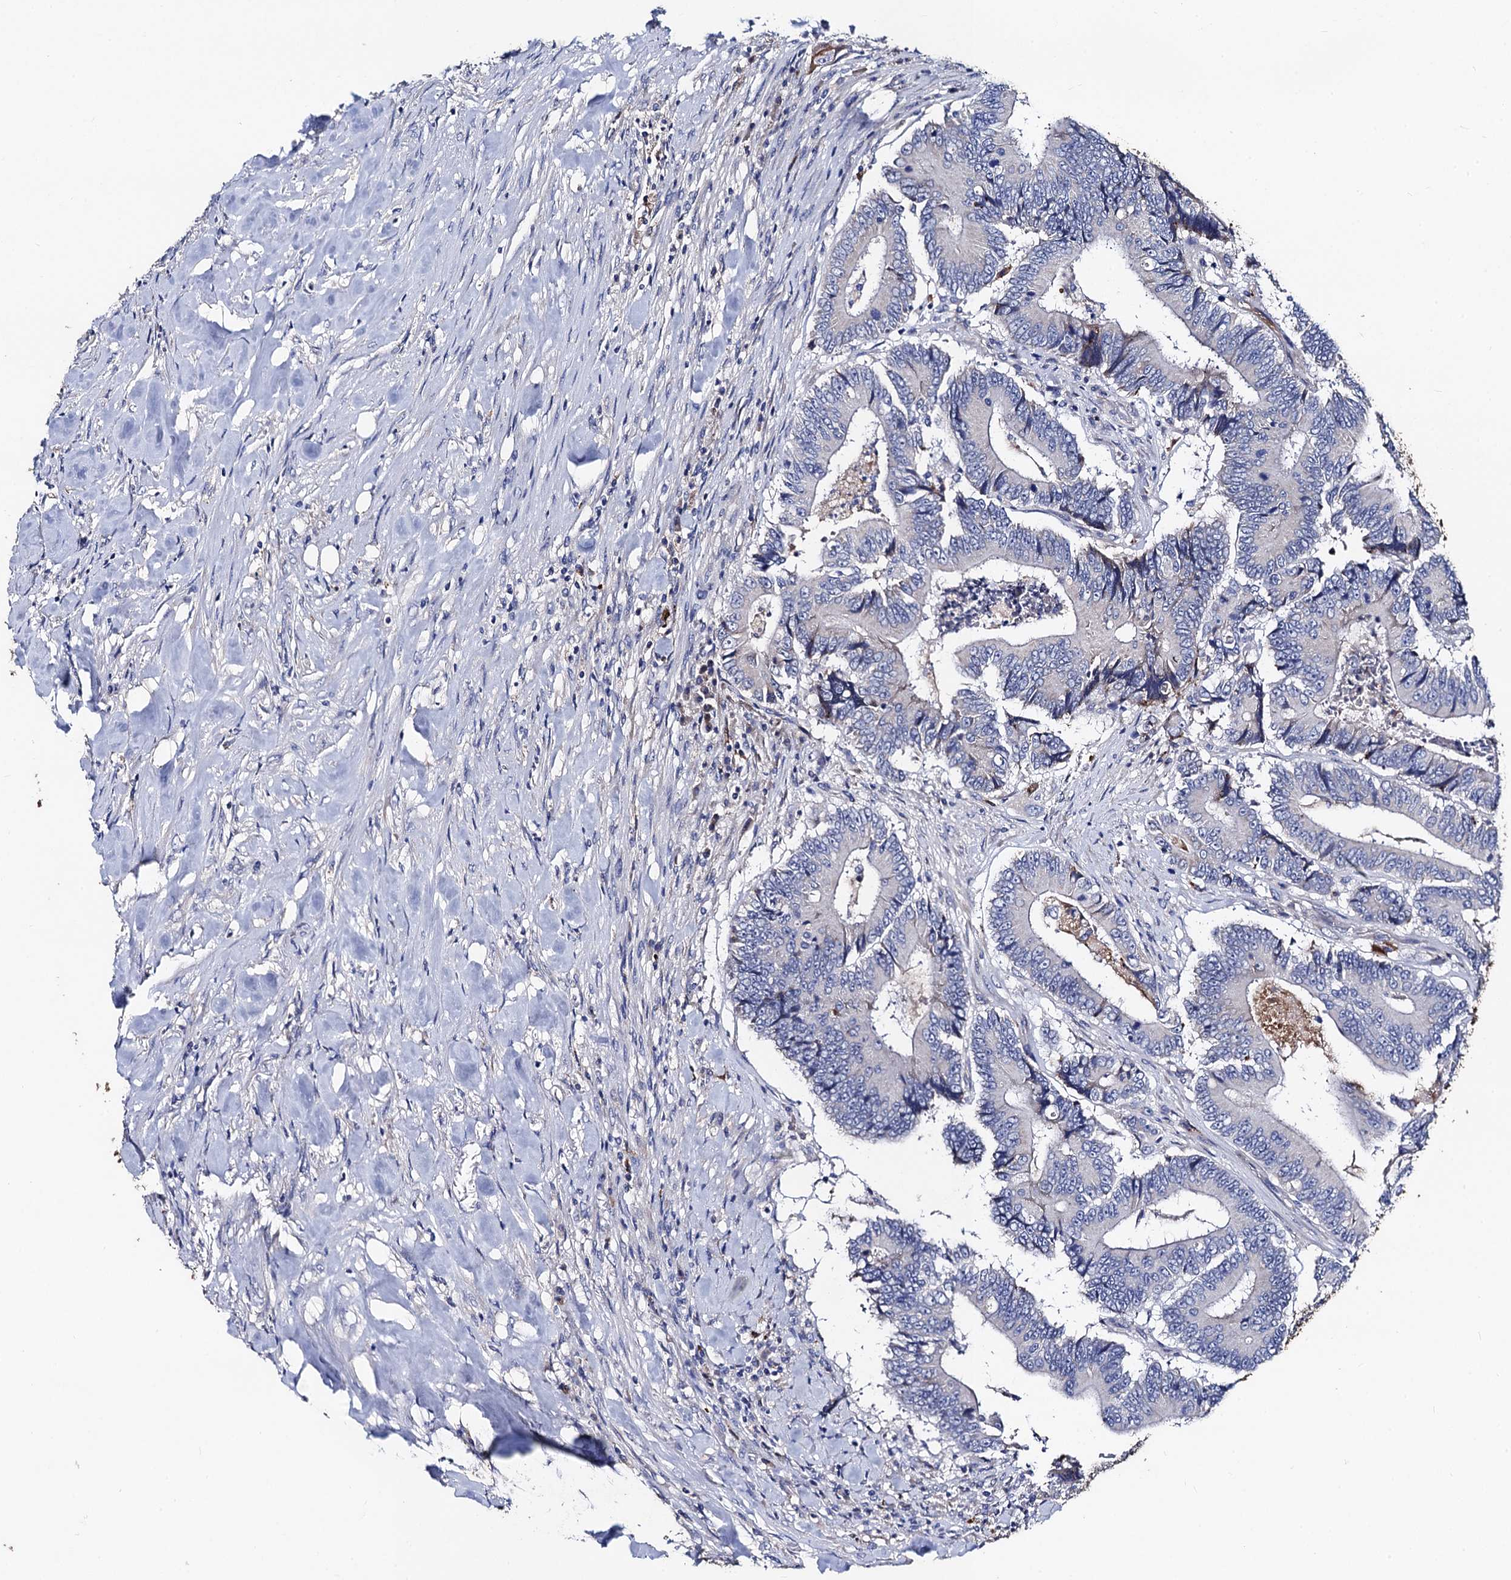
{"staining": {"intensity": "negative", "quantity": "none", "location": "none"}, "tissue": "colorectal cancer", "cell_type": "Tumor cells", "image_type": "cancer", "snomed": [{"axis": "morphology", "description": "Adenocarcinoma, NOS"}, {"axis": "topography", "description": "Colon"}], "caption": "Tumor cells show no significant protein expression in colorectal adenocarcinoma.", "gene": "FREM3", "patient": {"sex": "male", "age": 83}}